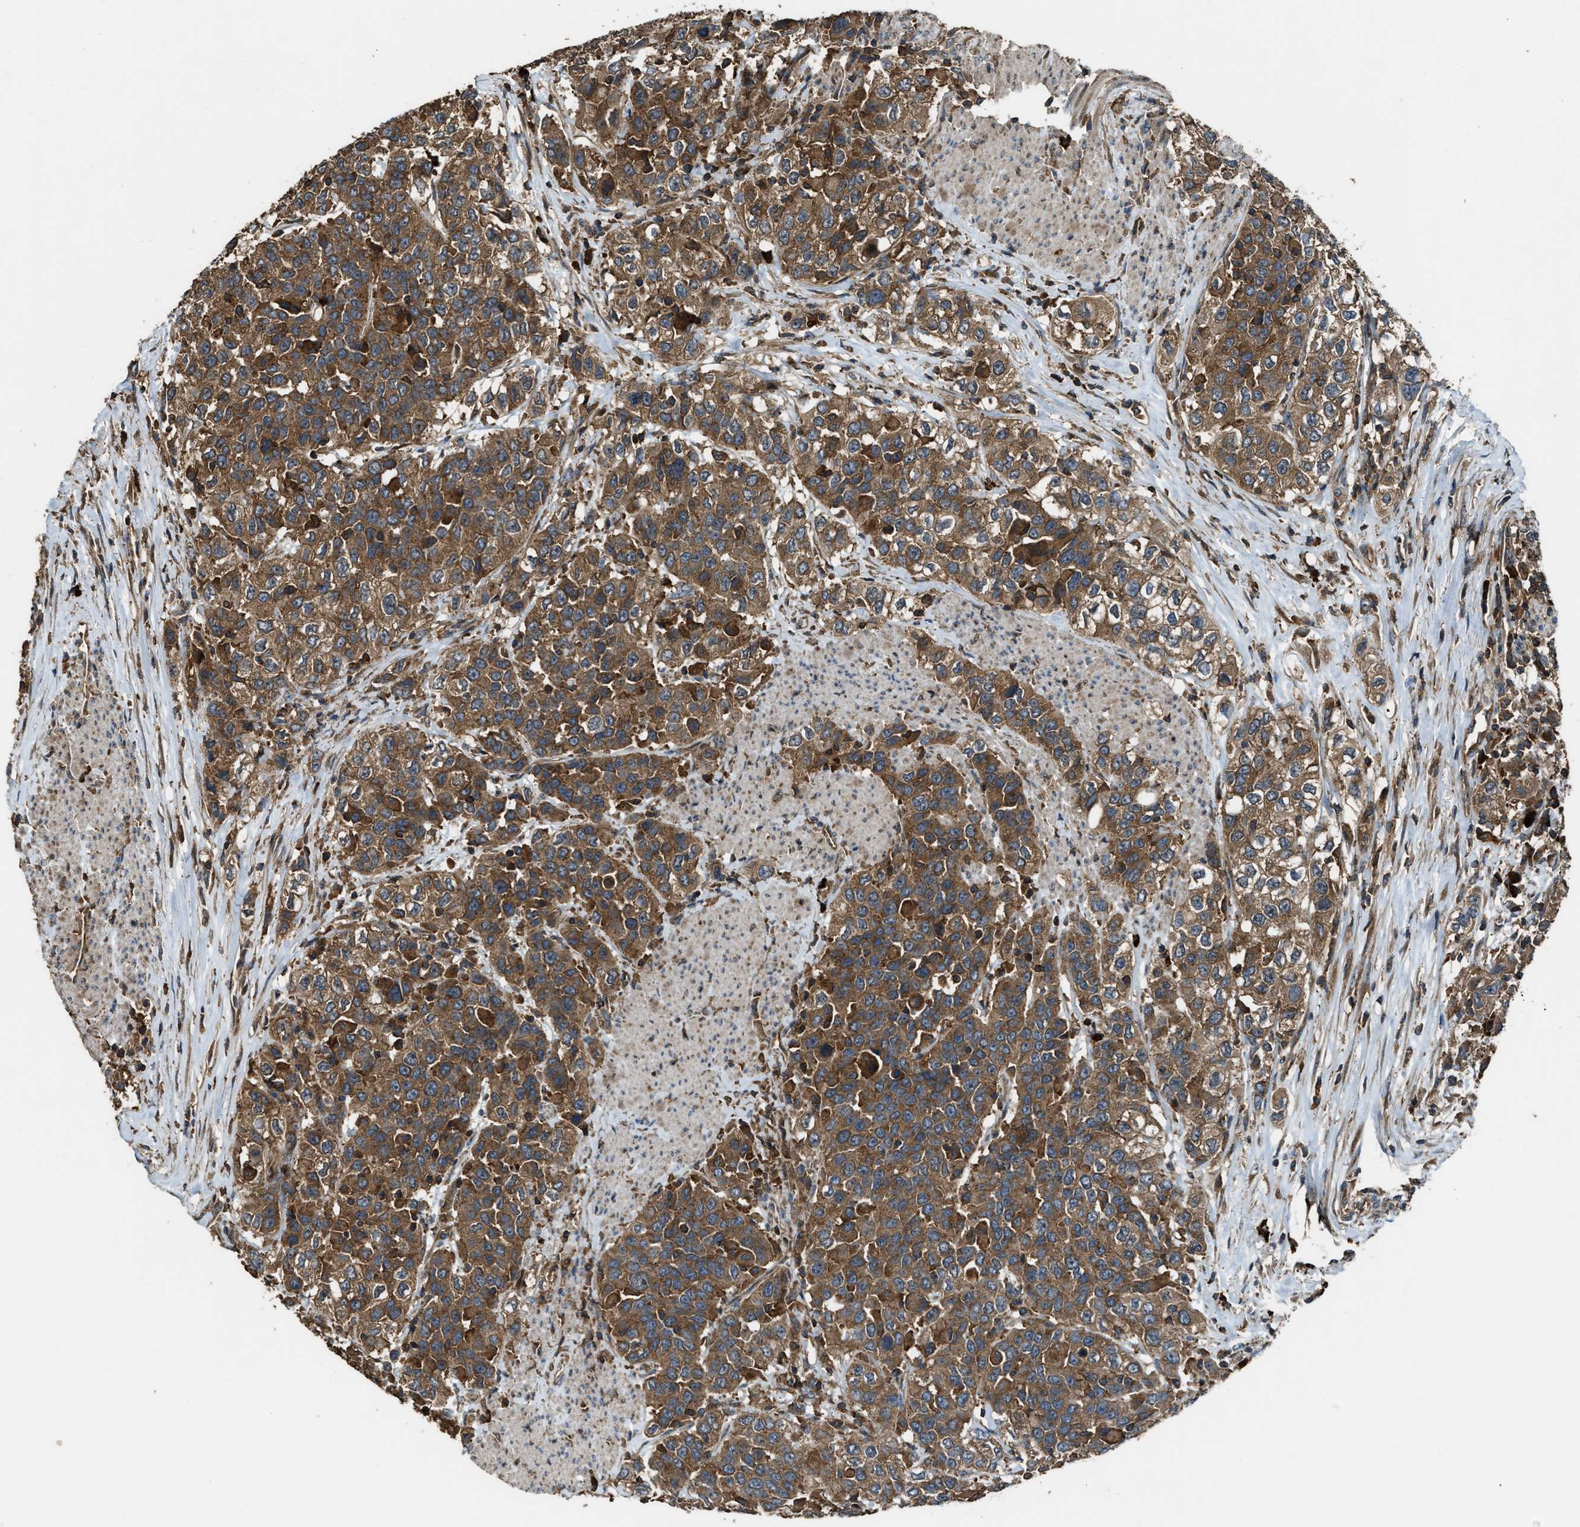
{"staining": {"intensity": "strong", "quantity": ">75%", "location": "cytoplasmic/membranous"}, "tissue": "urothelial cancer", "cell_type": "Tumor cells", "image_type": "cancer", "snomed": [{"axis": "morphology", "description": "Urothelial carcinoma, High grade"}, {"axis": "topography", "description": "Urinary bladder"}], "caption": "This micrograph displays IHC staining of urothelial carcinoma (high-grade), with high strong cytoplasmic/membranous staining in approximately >75% of tumor cells.", "gene": "MAP3K8", "patient": {"sex": "female", "age": 80}}